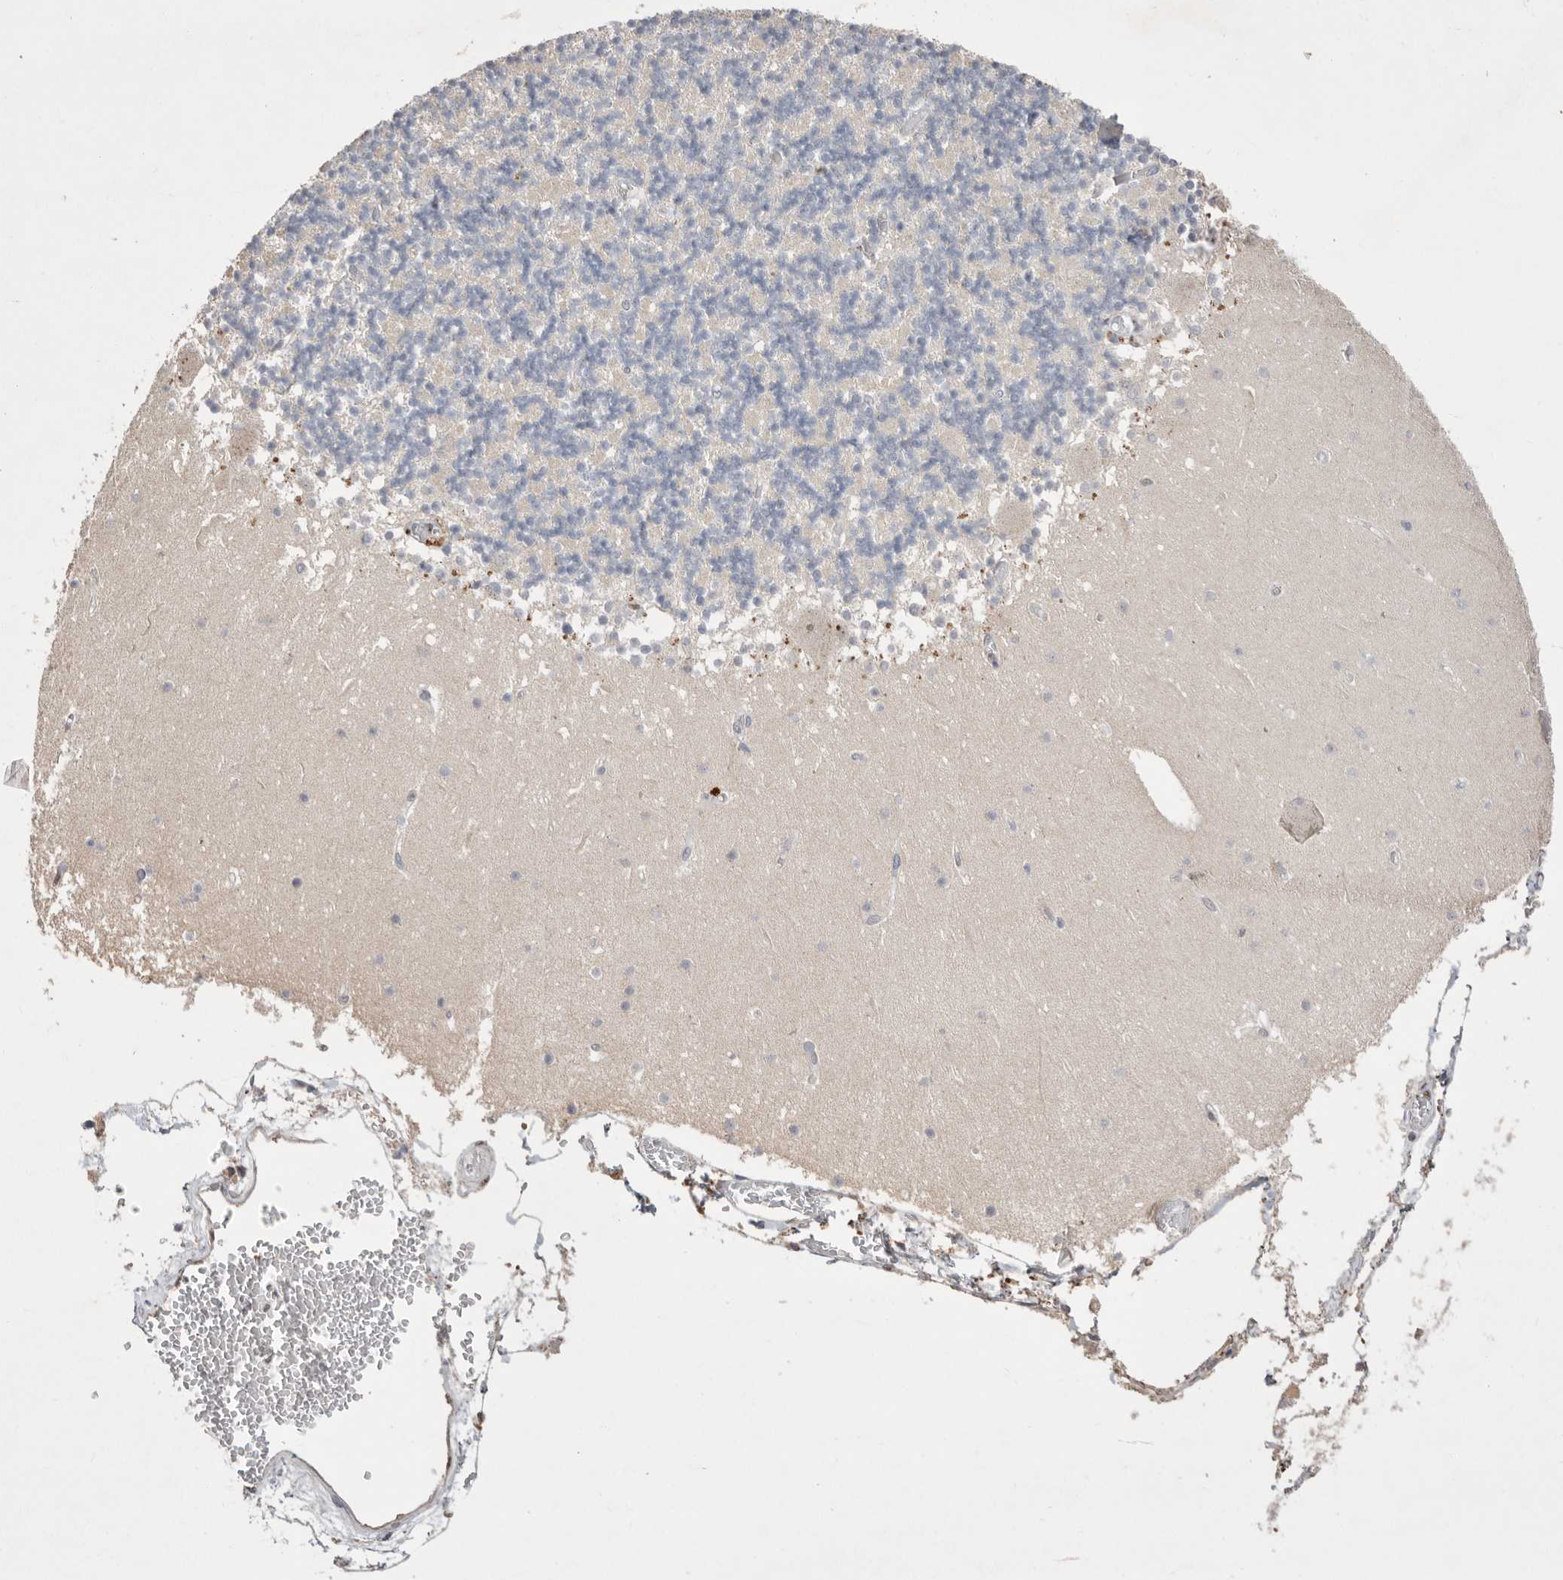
{"staining": {"intensity": "negative", "quantity": "none", "location": "none"}, "tissue": "cerebellum", "cell_type": "Cells in granular layer", "image_type": "normal", "snomed": [{"axis": "morphology", "description": "Normal tissue, NOS"}, {"axis": "topography", "description": "Cerebellum"}], "caption": "Cells in granular layer show no significant positivity in benign cerebellum. (IHC, brightfield microscopy, high magnification).", "gene": "HUS1", "patient": {"sex": "female", "age": 28}}